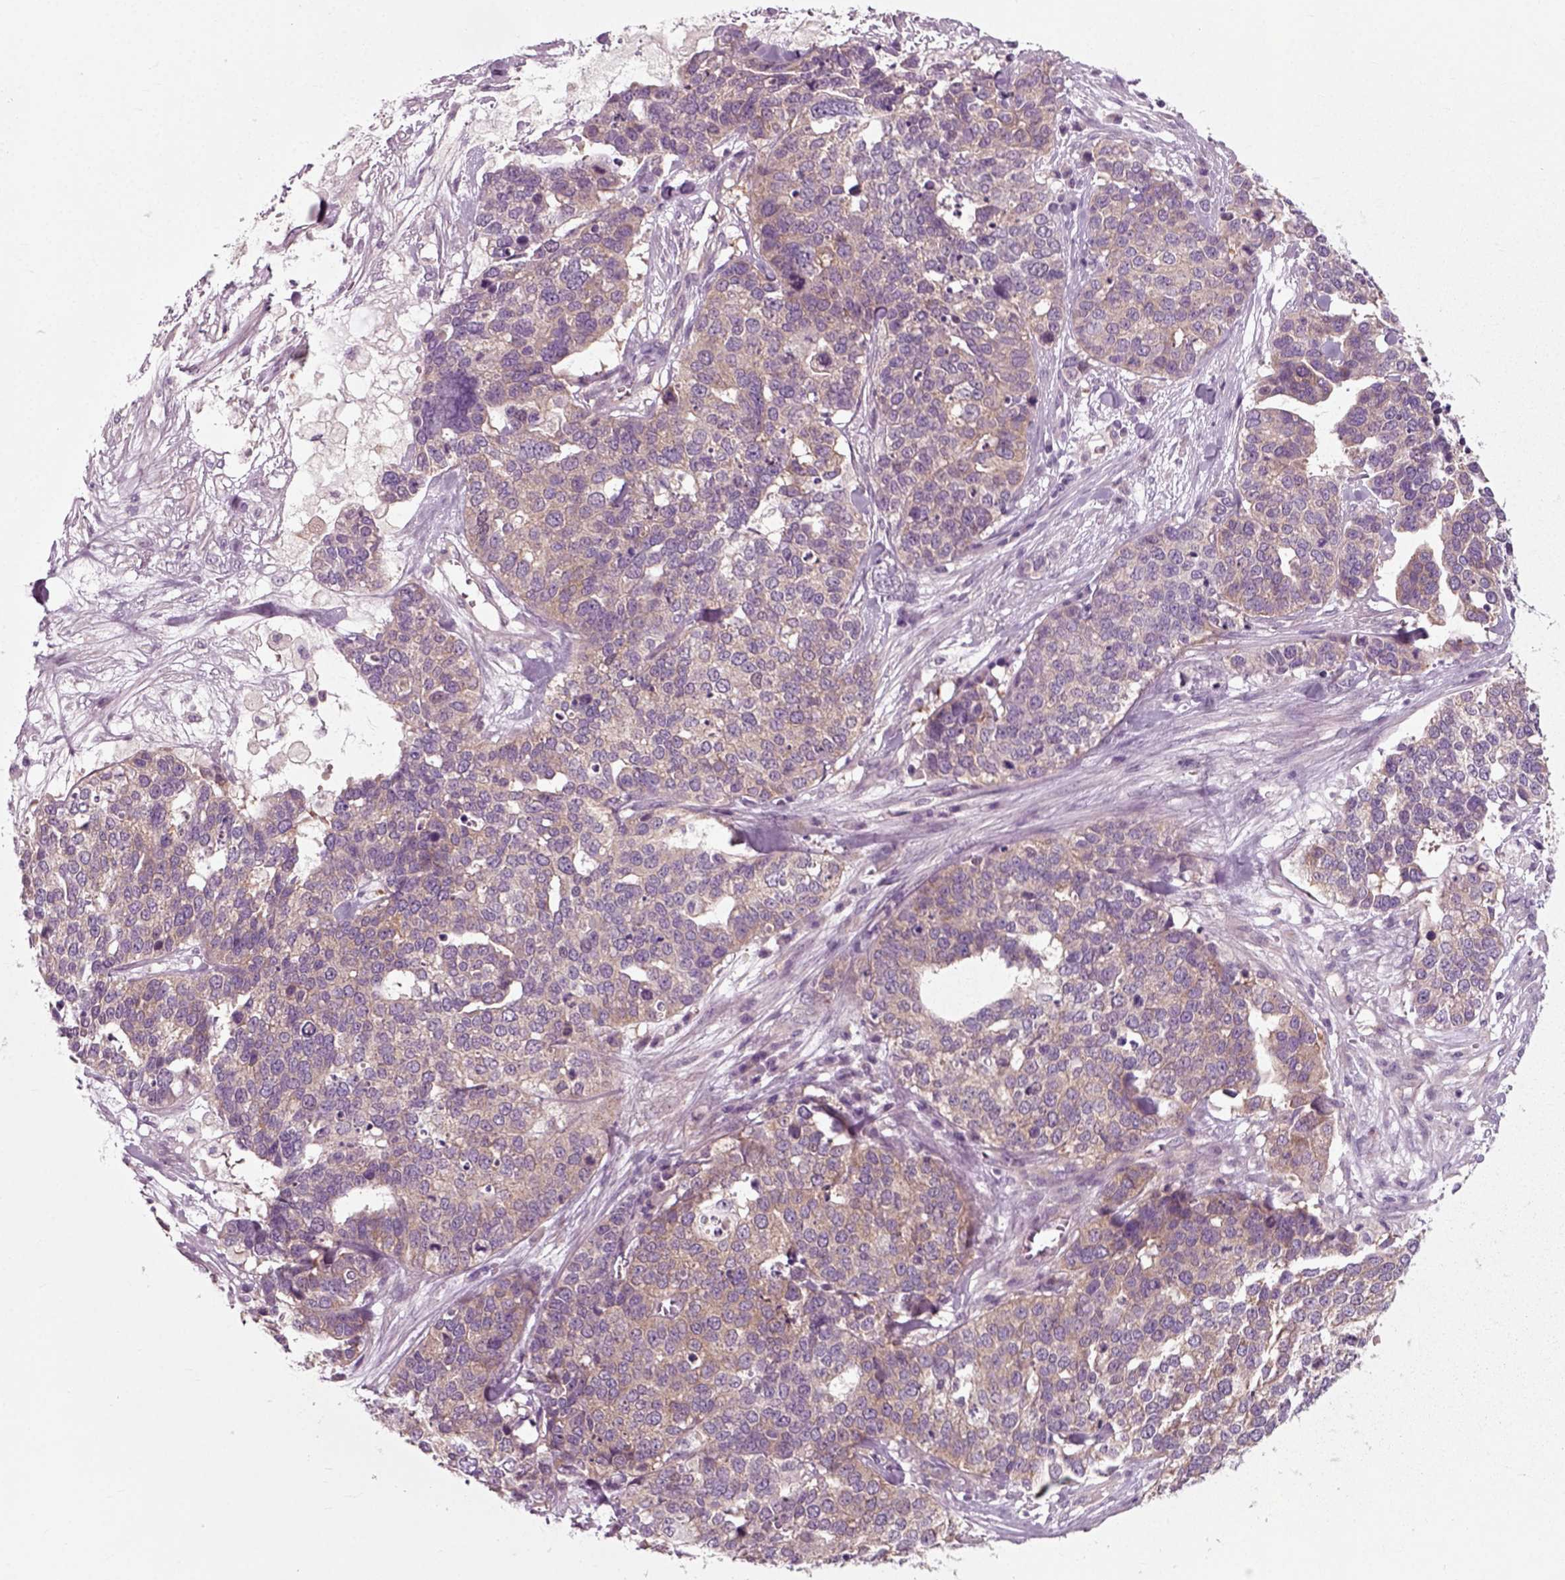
{"staining": {"intensity": "weak", "quantity": "25%-75%", "location": "cytoplasmic/membranous"}, "tissue": "ovarian cancer", "cell_type": "Tumor cells", "image_type": "cancer", "snomed": [{"axis": "morphology", "description": "Carcinoma, endometroid"}, {"axis": "topography", "description": "Ovary"}], "caption": "Immunohistochemical staining of ovarian endometroid carcinoma demonstrates low levels of weak cytoplasmic/membranous protein staining in about 25%-75% of tumor cells.", "gene": "RND2", "patient": {"sex": "female", "age": 65}}